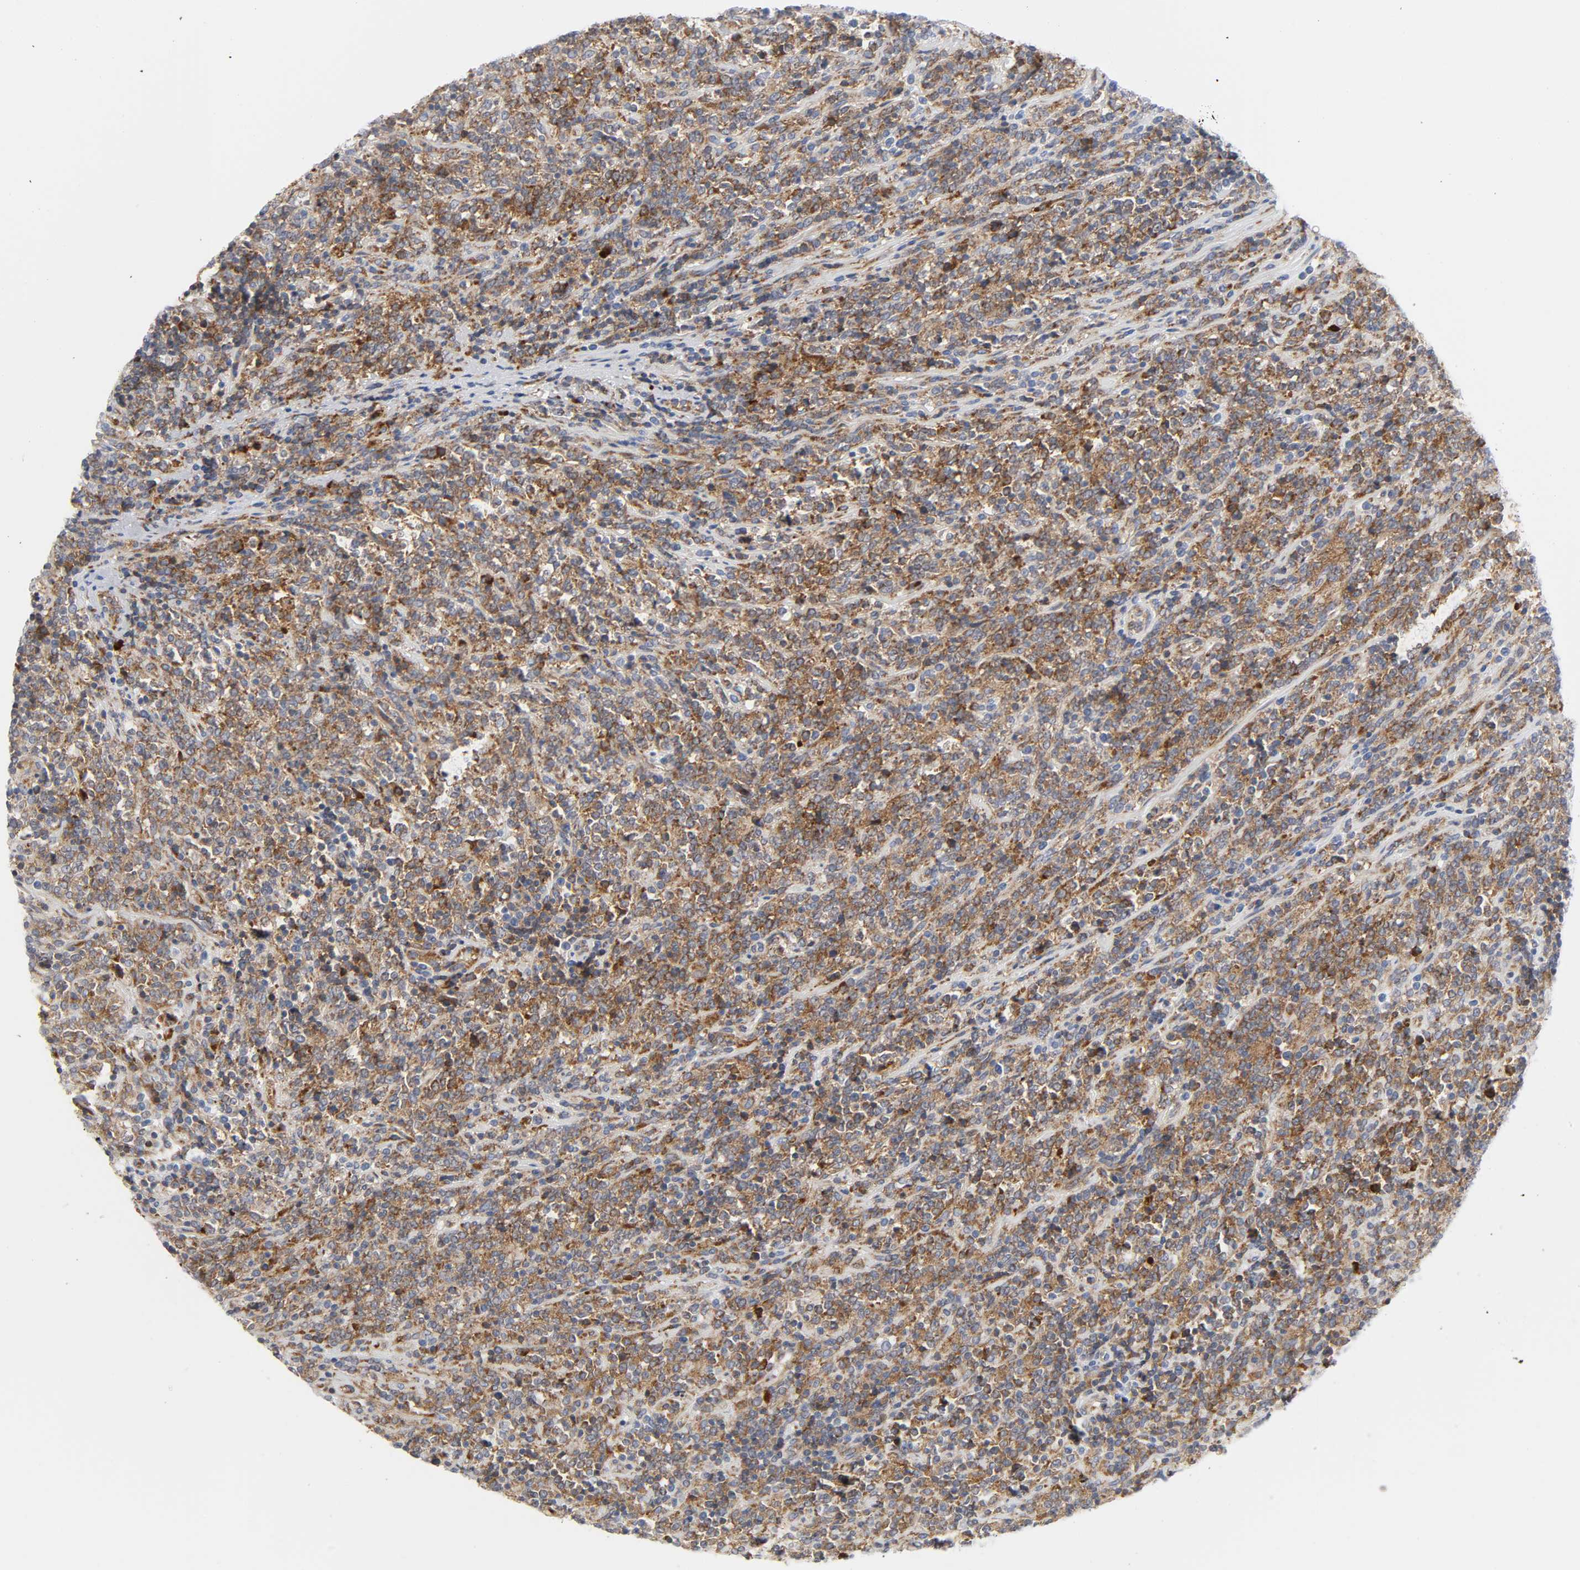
{"staining": {"intensity": "strong", "quantity": ">75%", "location": "cytoplasmic/membranous"}, "tissue": "lymphoma", "cell_type": "Tumor cells", "image_type": "cancer", "snomed": [{"axis": "morphology", "description": "Malignant lymphoma, non-Hodgkin's type, High grade"}, {"axis": "topography", "description": "Soft tissue"}], "caption": "A brown stain labels strong cytoplasmic/membranous staining of a protein in human malignant lymphoma, non-Hodgkin's type (high-grade) tumor cells.", "gene": "REL", "patient": {"sex": "male", "age": 18}}